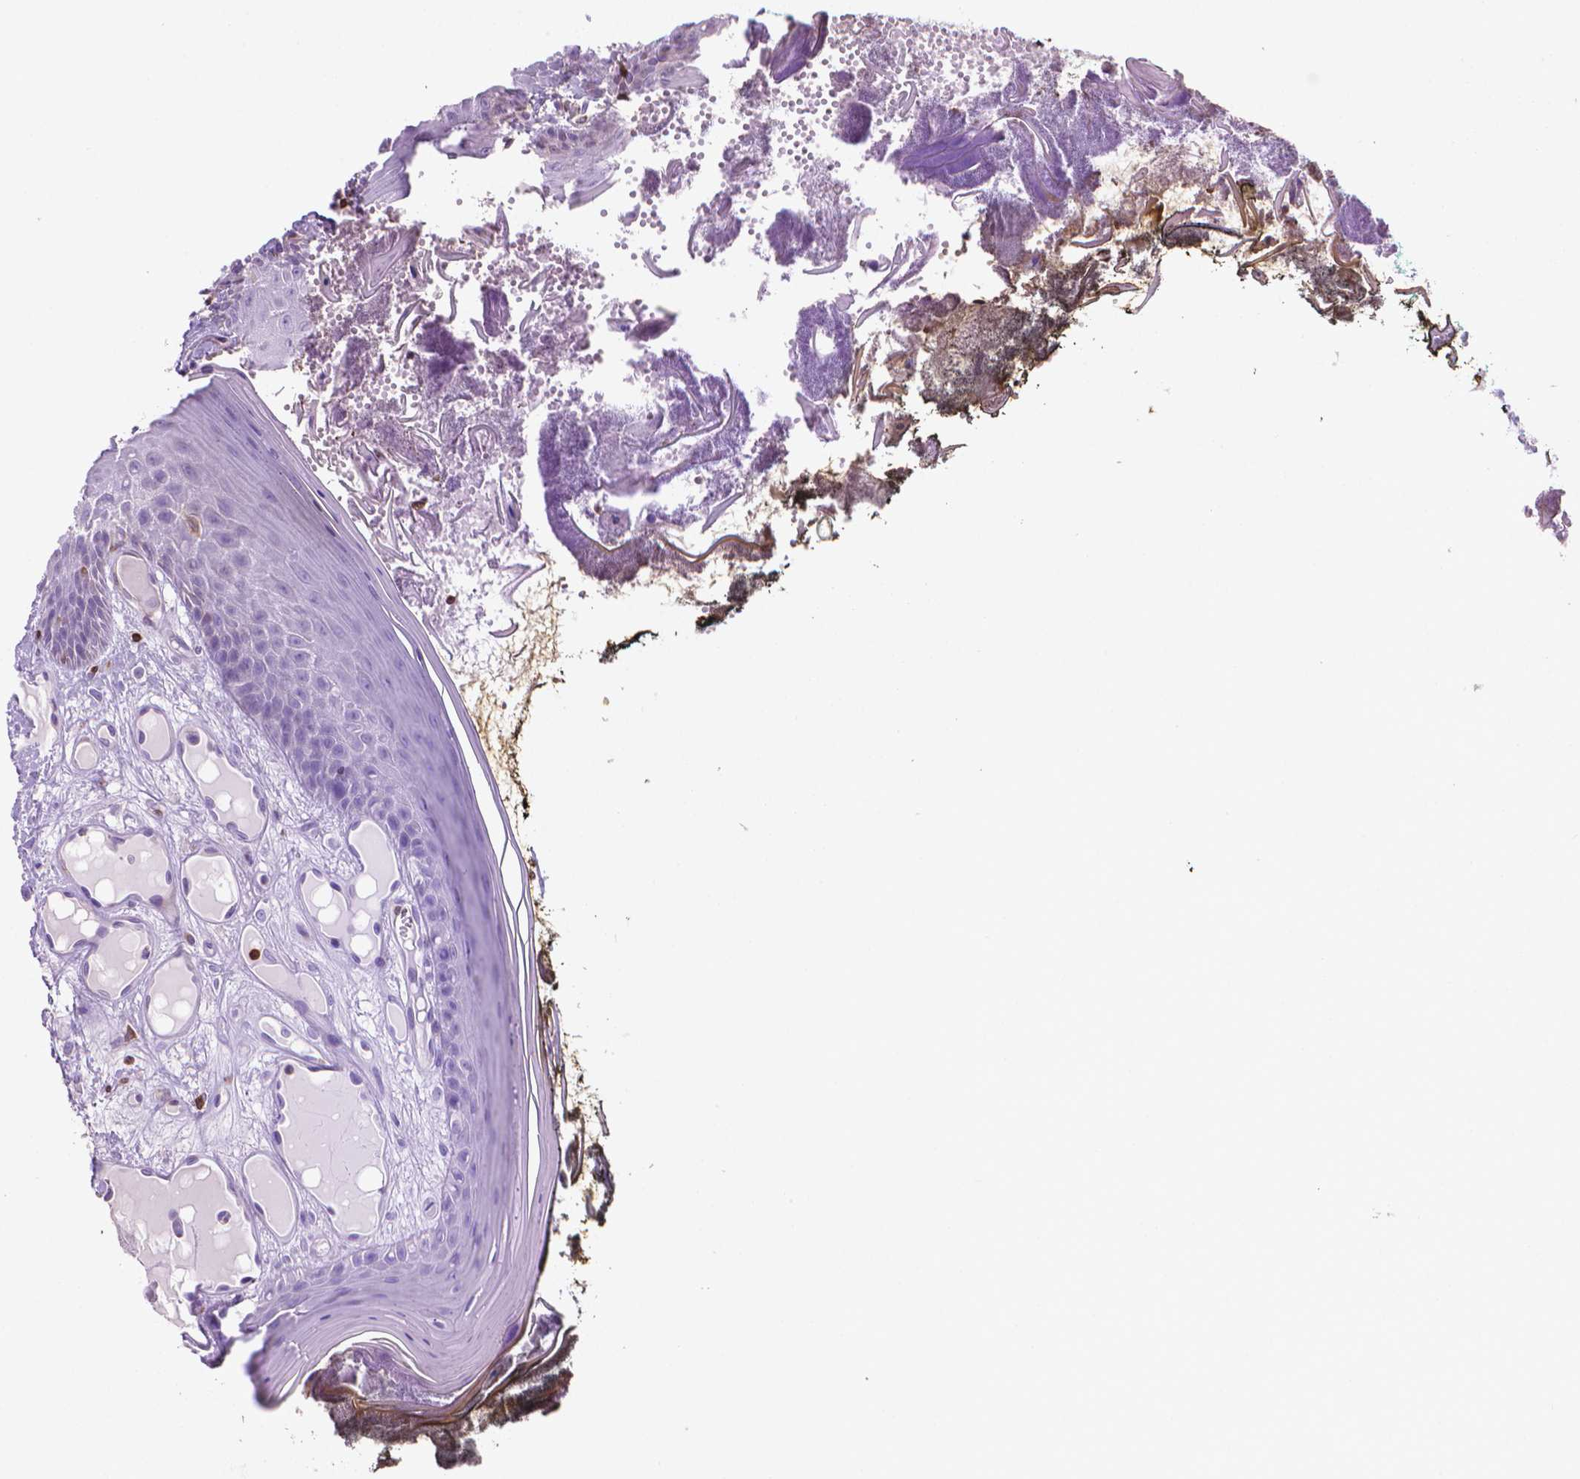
{"staining": {"intensity": "negative", "quantity": "none", "location": "none"}, "tissue": "oral mucosa", "cell_type": "Squamous epithelial cells", "image_type": "normal", "snomed": [{"axis": "morphology", "description": "Normal tissue, NOS"}, {"axis": "topography", "description": "Oral tissue"}], "caption": "Photomicrograph shows no protein positivity in squamous epithelial cells of unremarkable oral mucosa. The staining was performed using DAB to visualize the protein expression in brown, while the nuclei were stained in blue with hematoxylin (Magnification: 20x).", "gene": "BCL2", "patient": {"sex": "male", "age": 9}}